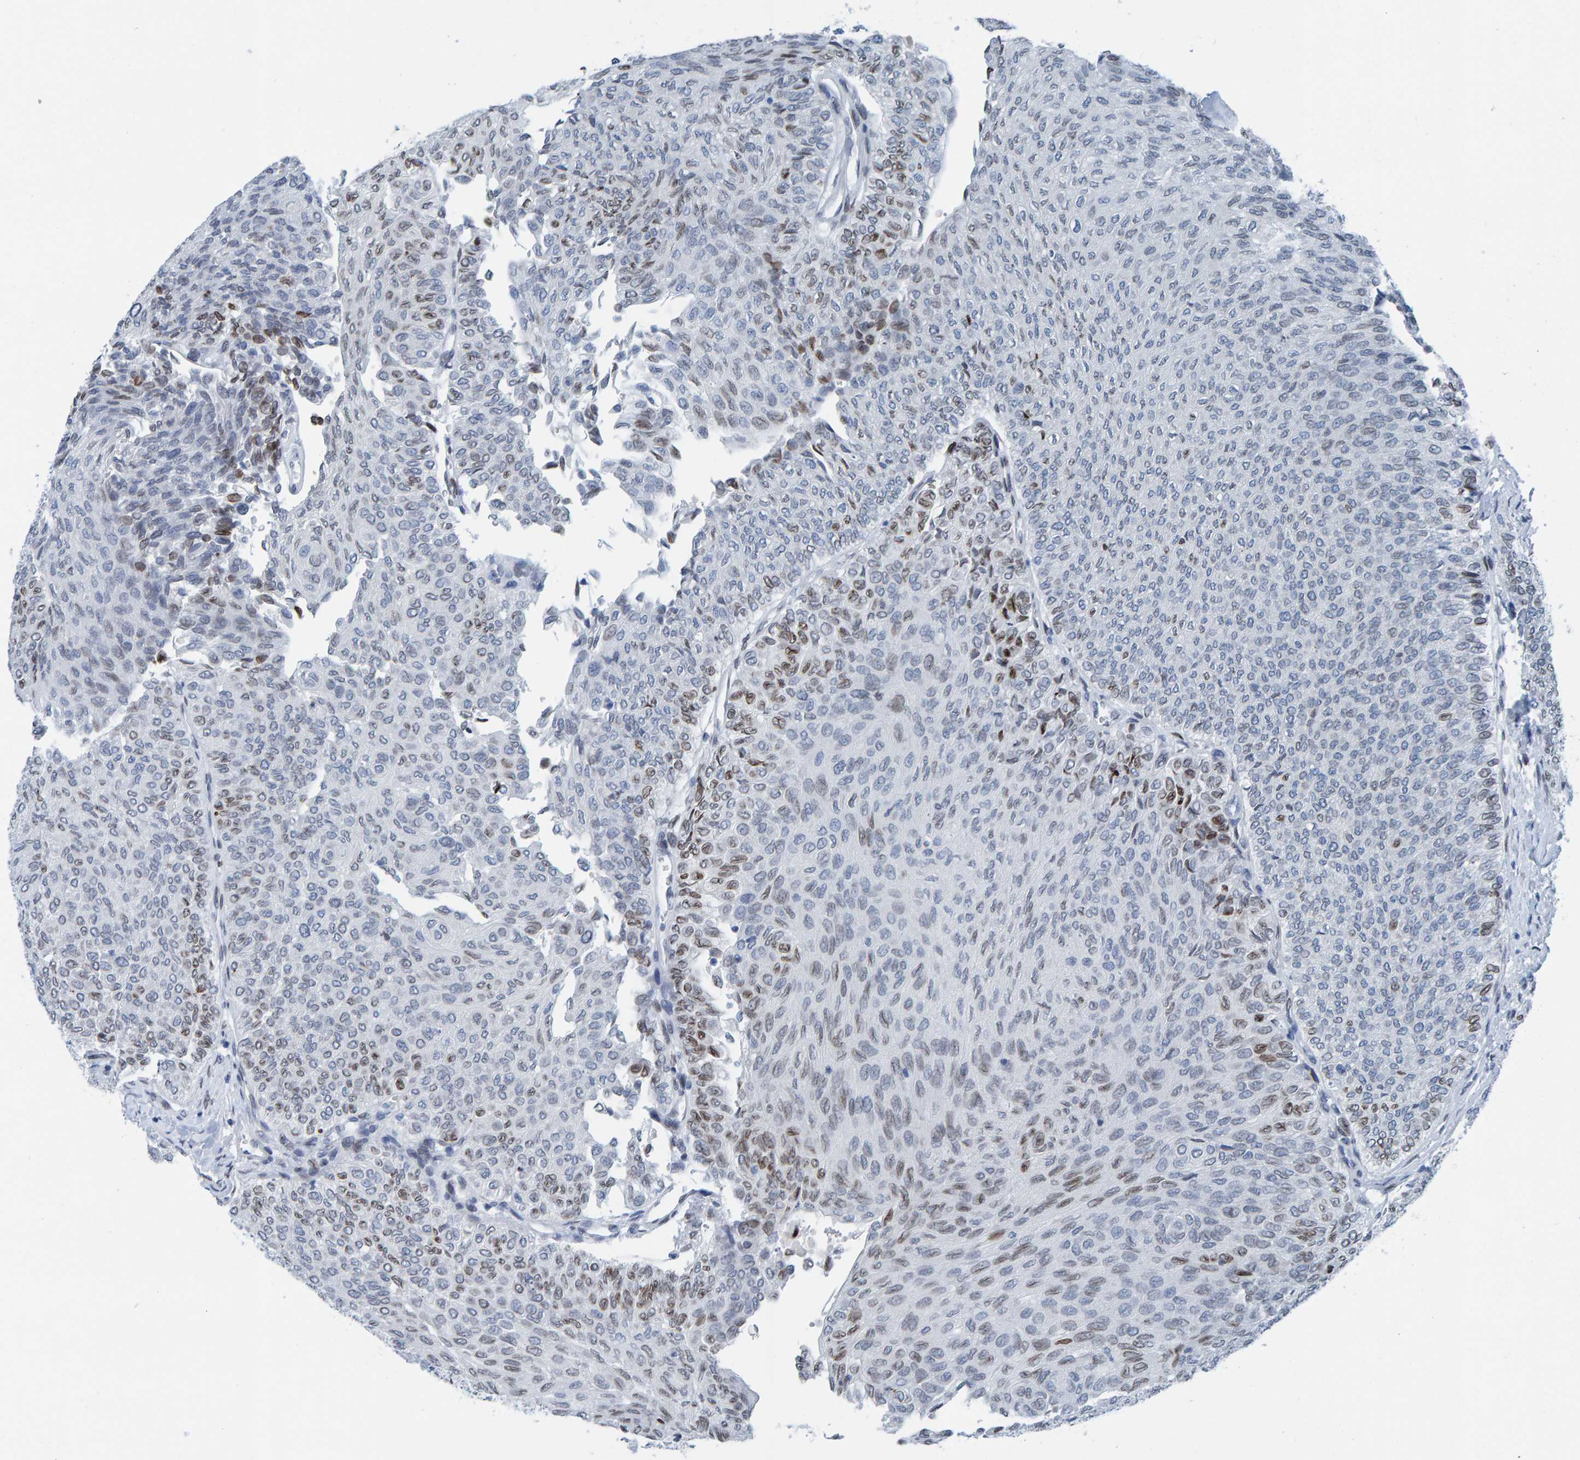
{"staining": {"intensity": "moderate", "quantity": "<25%", "location": "cytoplasmic/membranous,nuclear"}, "tissue": "urothelial cancer", "cell_type": "Tumor cells", "image_type": "cancer", "snomed": [{"axis": "morphology", "description": "Urothelial carcinoma, Low grade"}, {"axis": "topography", "description": "Urinary bladder"}], "caption": "Immunohistochemical staining of urothelial cancer displays low levels of moderate cytoplasmic/membranous and nuclear staining in about <25% of tumor cells.", "gene": "LMNB2", "patient": {"sex": "male", "age": 78}}